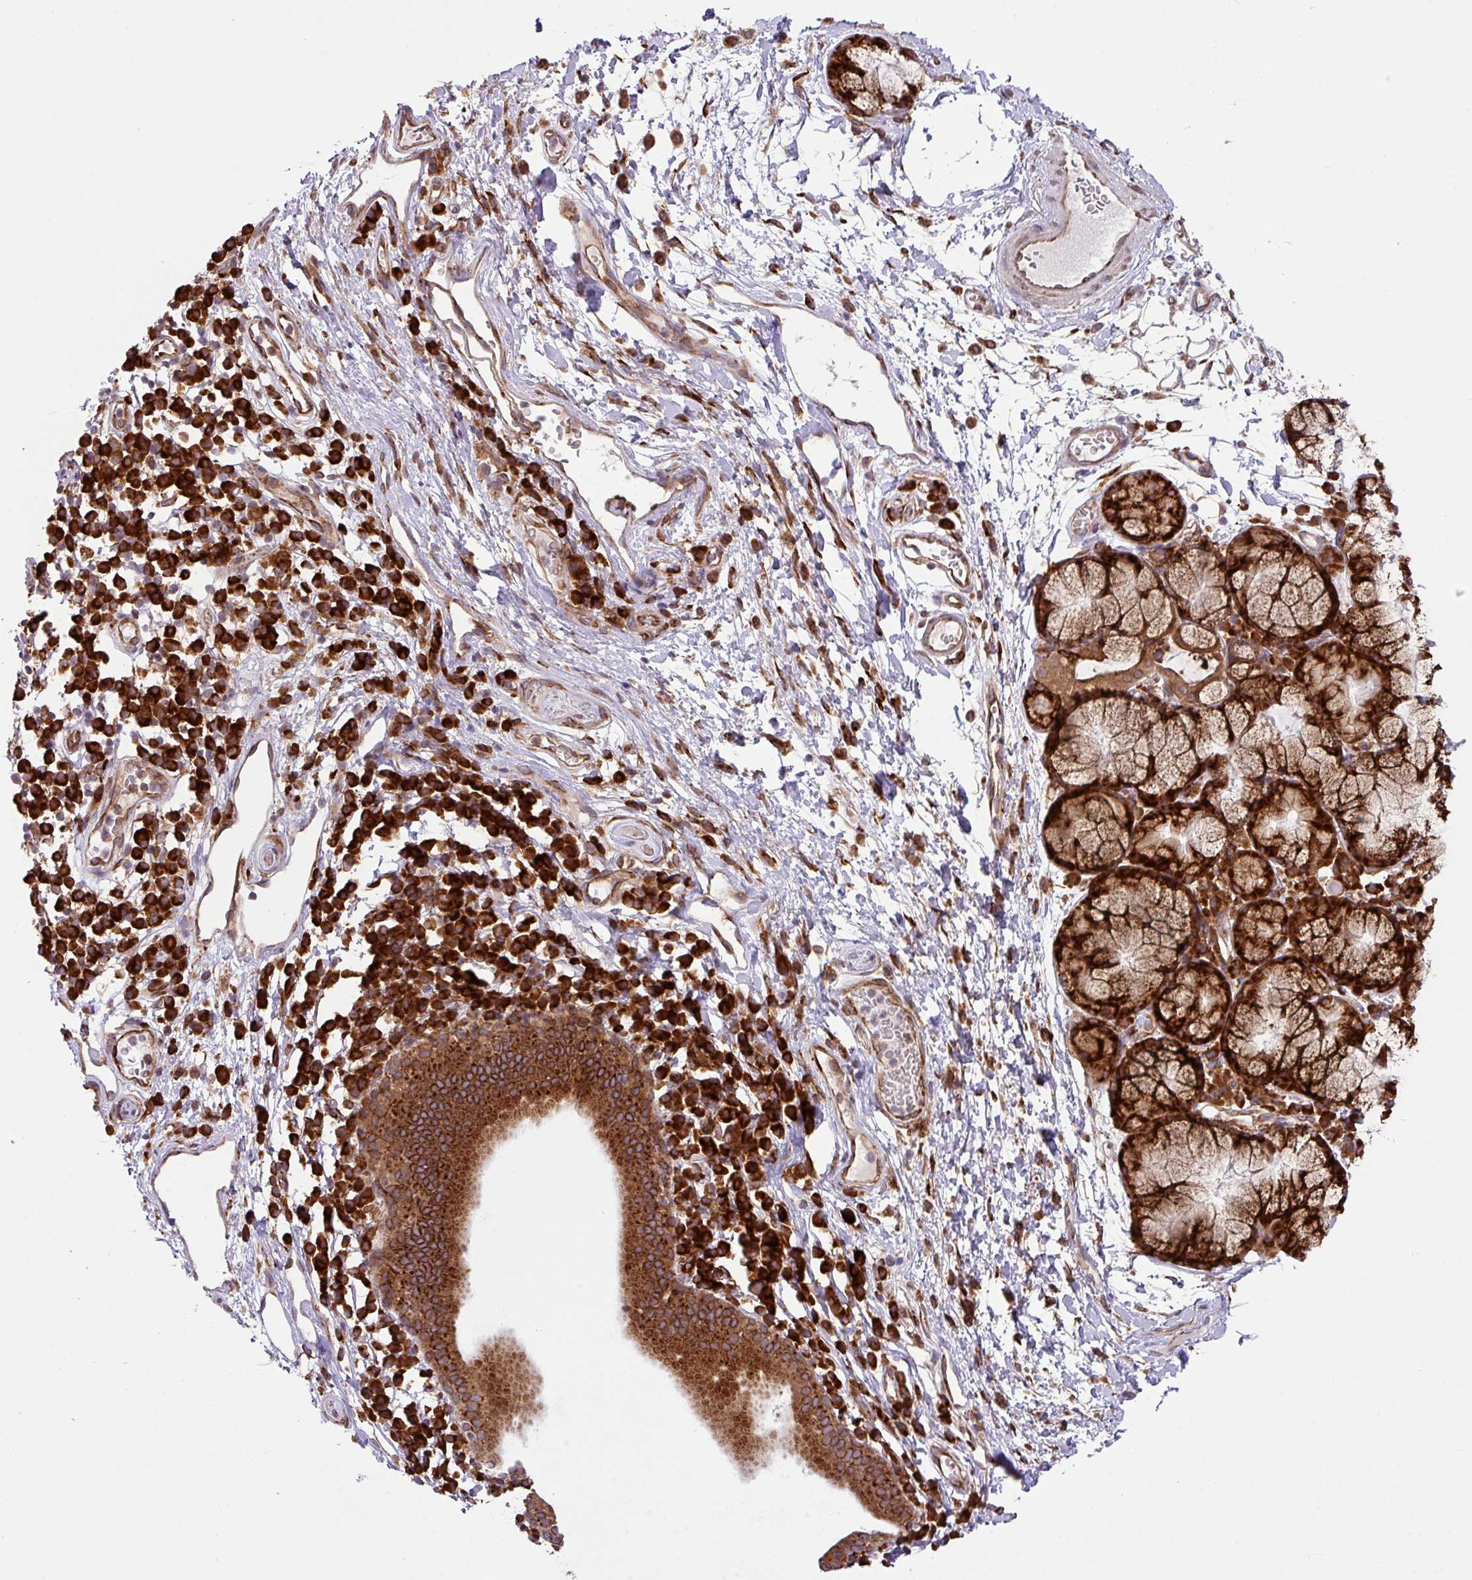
{"staining": {"intensity": "strong", "quantity": ">75%", "location": "cytoplasmic/membranous"}, "tissue": "nasopharynx", "cell_type": "Respiratory epithelial cells", "image_type": "normal", "snomed": [{"axis": "morphology", "description": "Normal tissue, NOS"}, {"axis": "topography", "description": "Lymph node"}, {"axis": "topography", "description": "Cartilage tissue"}, {"axis": "topography", "description": "Nasopharynx"}], "caption": "Protein expression analysis of benign human nasopharynx reveals strong cytoplasmic/membranous positivity in about >75% of respiratory epithelial cells. (Stains: DAB in brown, nuclei in blue, Microscopy: brightfield microscopy at high magnification).", "gene": "SLC39A7", "patient": {"sex": "male", "age": 63}}